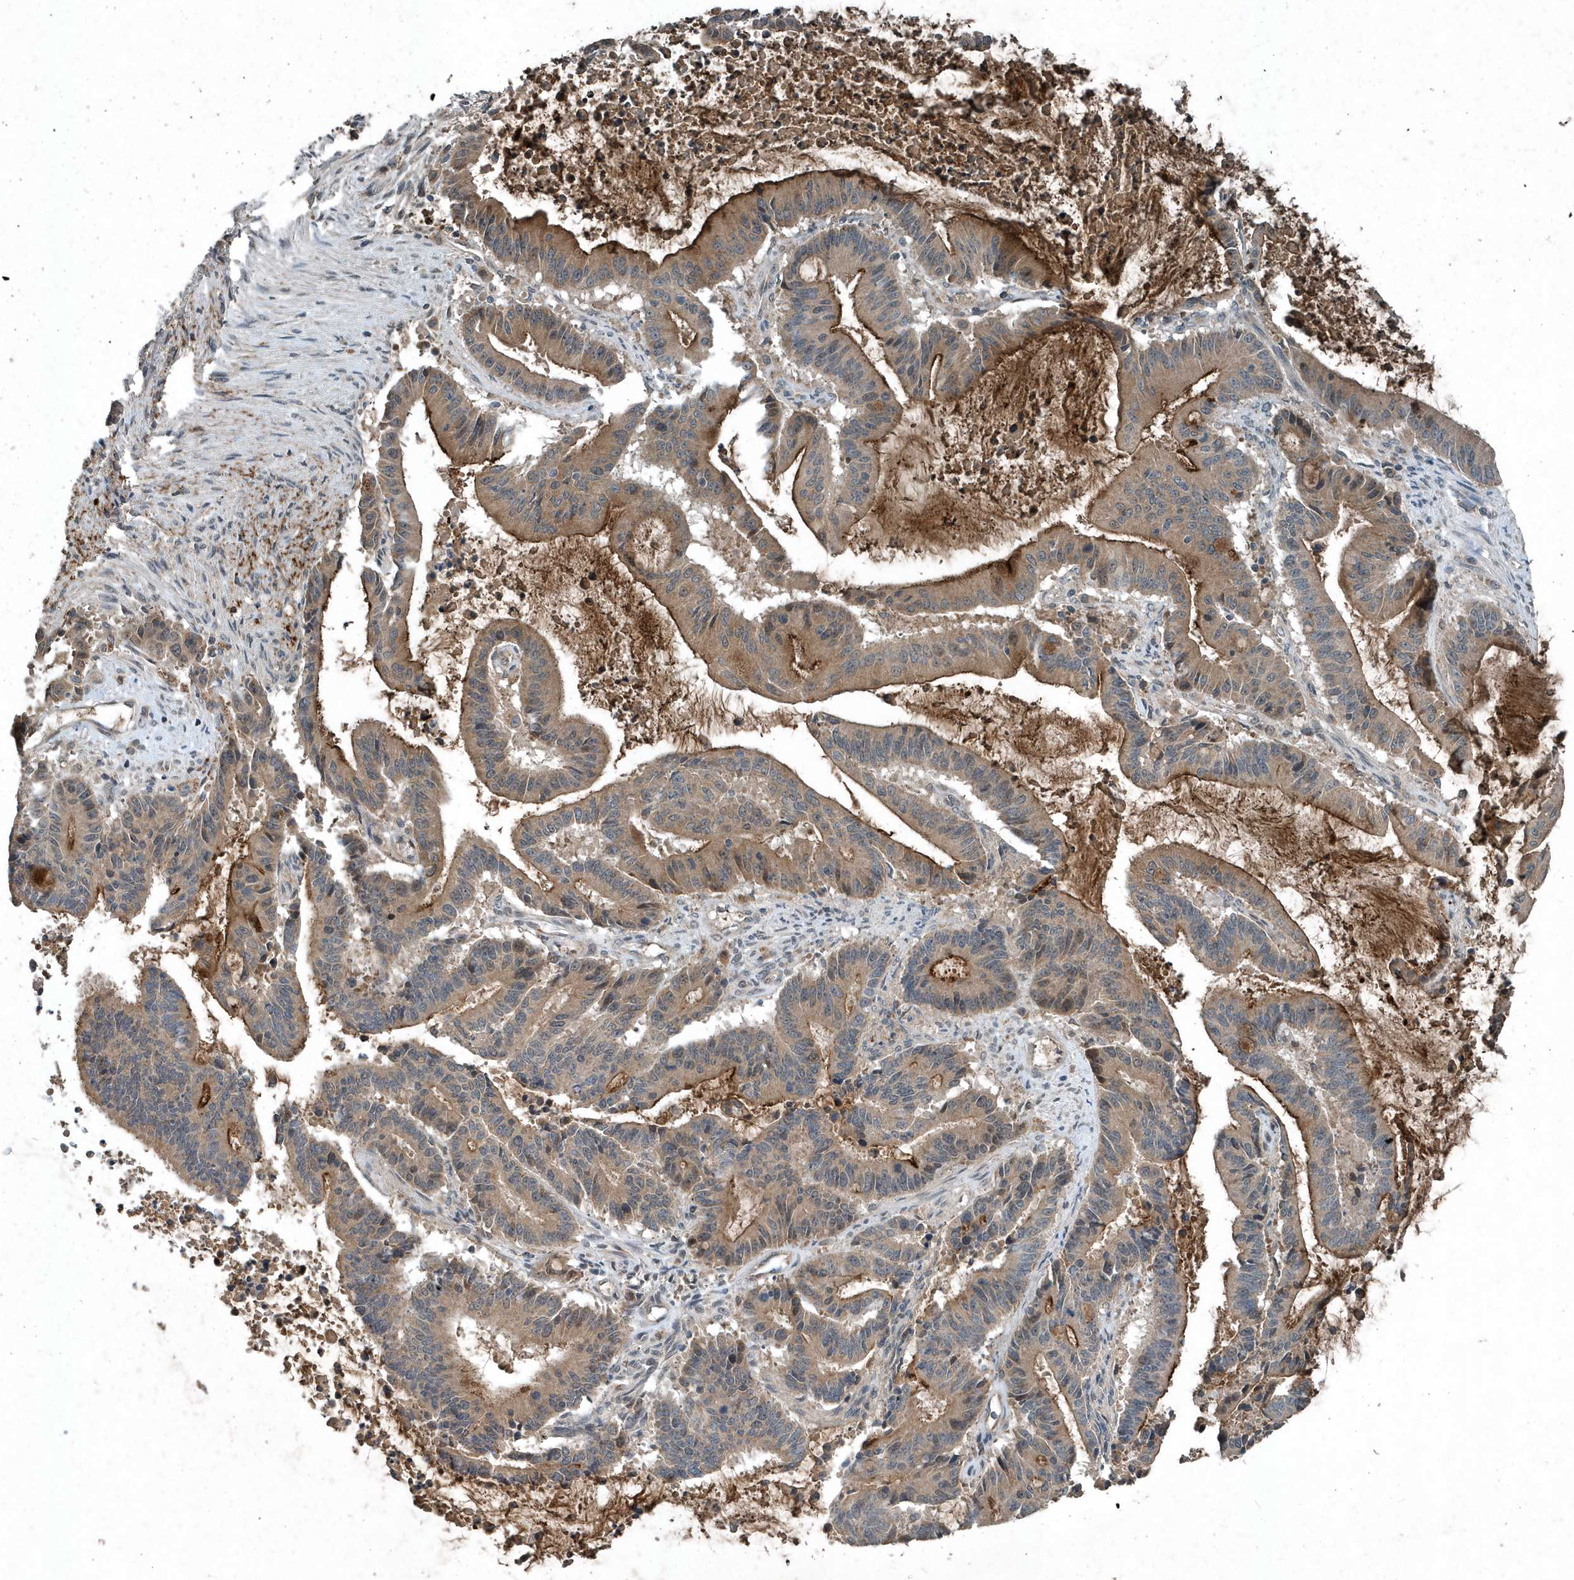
{"staining": {"intensity": "moderate", "quantity": "<25%", "location": "cytoplasmic/membranous"}, "tissue": "liver cancer", "cell_type": "Tumor cells", "image_type": "cancer", "snomed": [{"axis": "morphology", "description": "Normal tissue, NOS"}, {"axis": "morphology", "description": "Cholangiocarcinoma"}, {"axis": "topography", "description": "Liver"}, {"axis": "topography", "description": "Peripheral nerve tissue"}], "caption": "Protein staining by immunohistochemistry (IHC) exhibits moderate cytoplasmic/membranous expression in approximately <25% of tumor cells in cholangiocarcinoma (liver). (Stains: DAB in brown, nuclei in blue, Microscopy: brightfield microscopy at high magnification).", "gene": "SCFD2", "patient": {"sex": "female", "age": 73}}